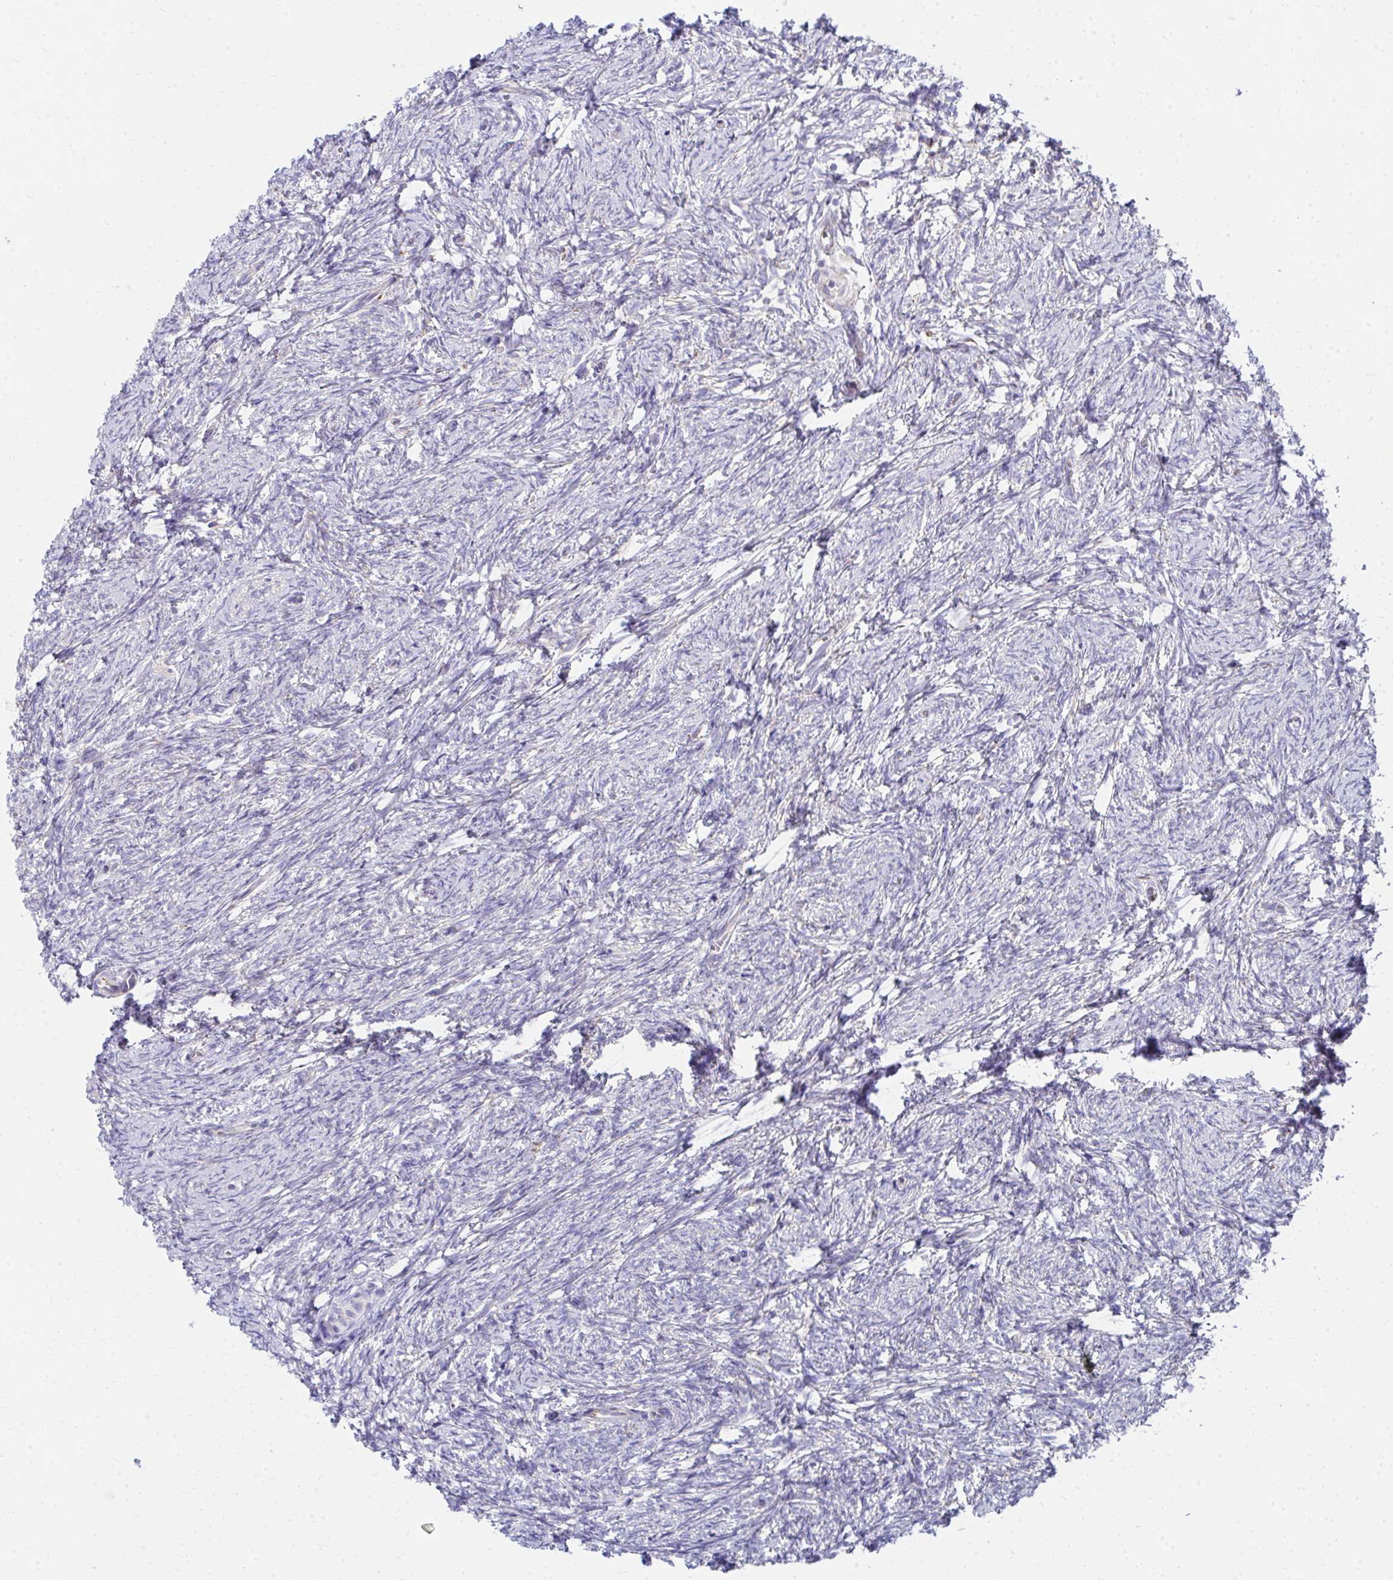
{"staining": {"intensity": "moderate", "quantity": ">75%", "location": "cytoplasmic/membranous"}, "tissue": "ovary", "cell_type": "Follicle cells", "image_type": "normal", "snomed": [{"axis": "morphology", "description": "Normal tissue, NOS"}, {"axis": "topography", "description": "Ovary"}], "caption": "Protein staining displays moderate cytoplasmic/membranous expression in approximately >75% of follicle cells in normal ovary.", "gene": "IL37", "patient": {"sex": "female", "age": 41}}